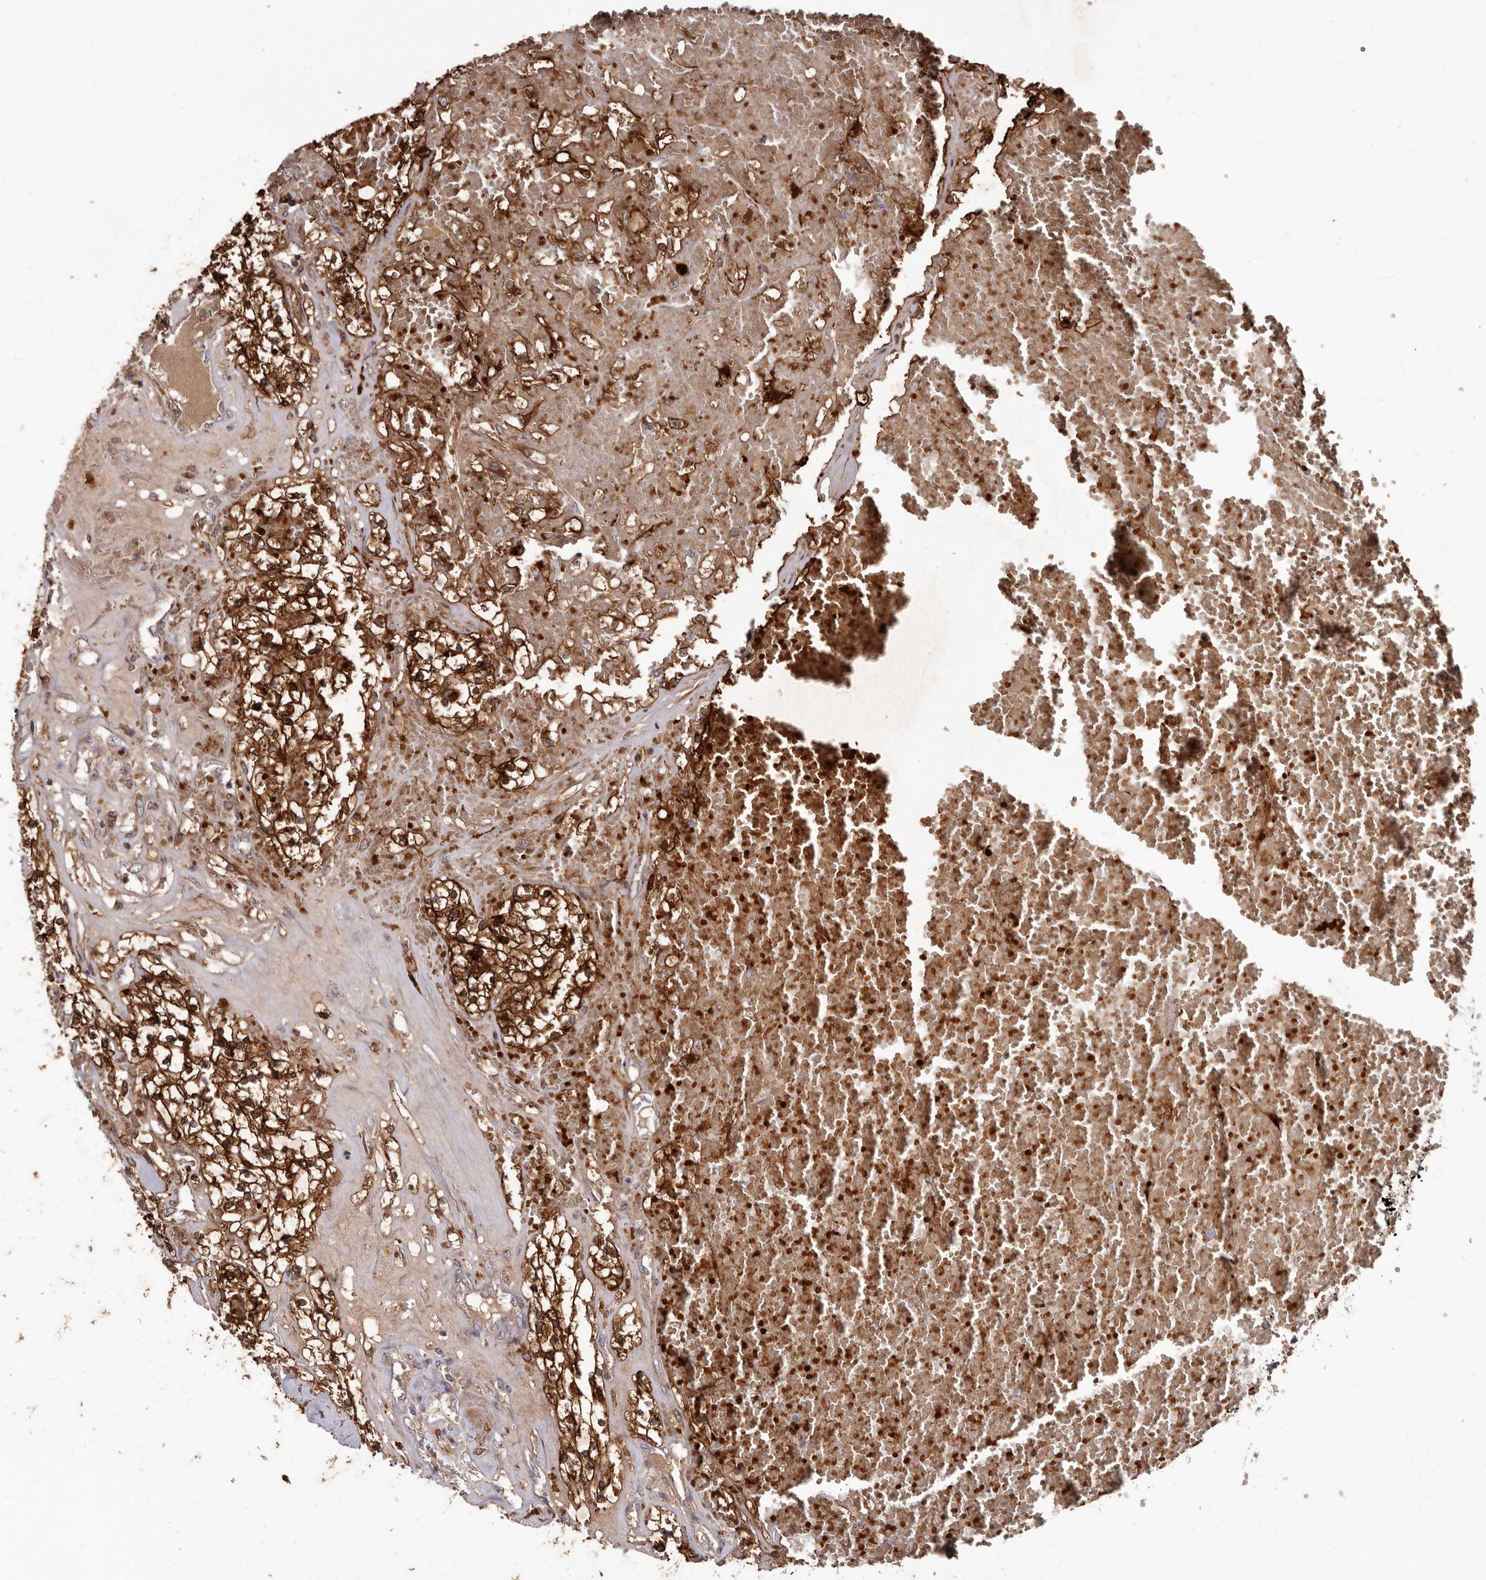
{"staining": {"intensity": "strong", "quantity": ">75%", "location": "cytoplasmic/membranous"}, "tissue": "renal cancer", "cell_type": "Tumor cells", "image_type": "cancer", "snomed": [{"axis": "morphology", "description": "Normal tissue, NOS"}, {"axis": "morphology", "description": "Adenocarcinoma, NOS"}, {"axis": "topography", "description": "Kidney"}], "caption": "A high-resolution image shows IHC staining of adenocarcinoma (renal), which reveals strong cytoplasmic/membranous staining in approximately >75% of tumor cells.", "gene": "GOT1L1", "patient": {"sex": "male", "age": 68}}